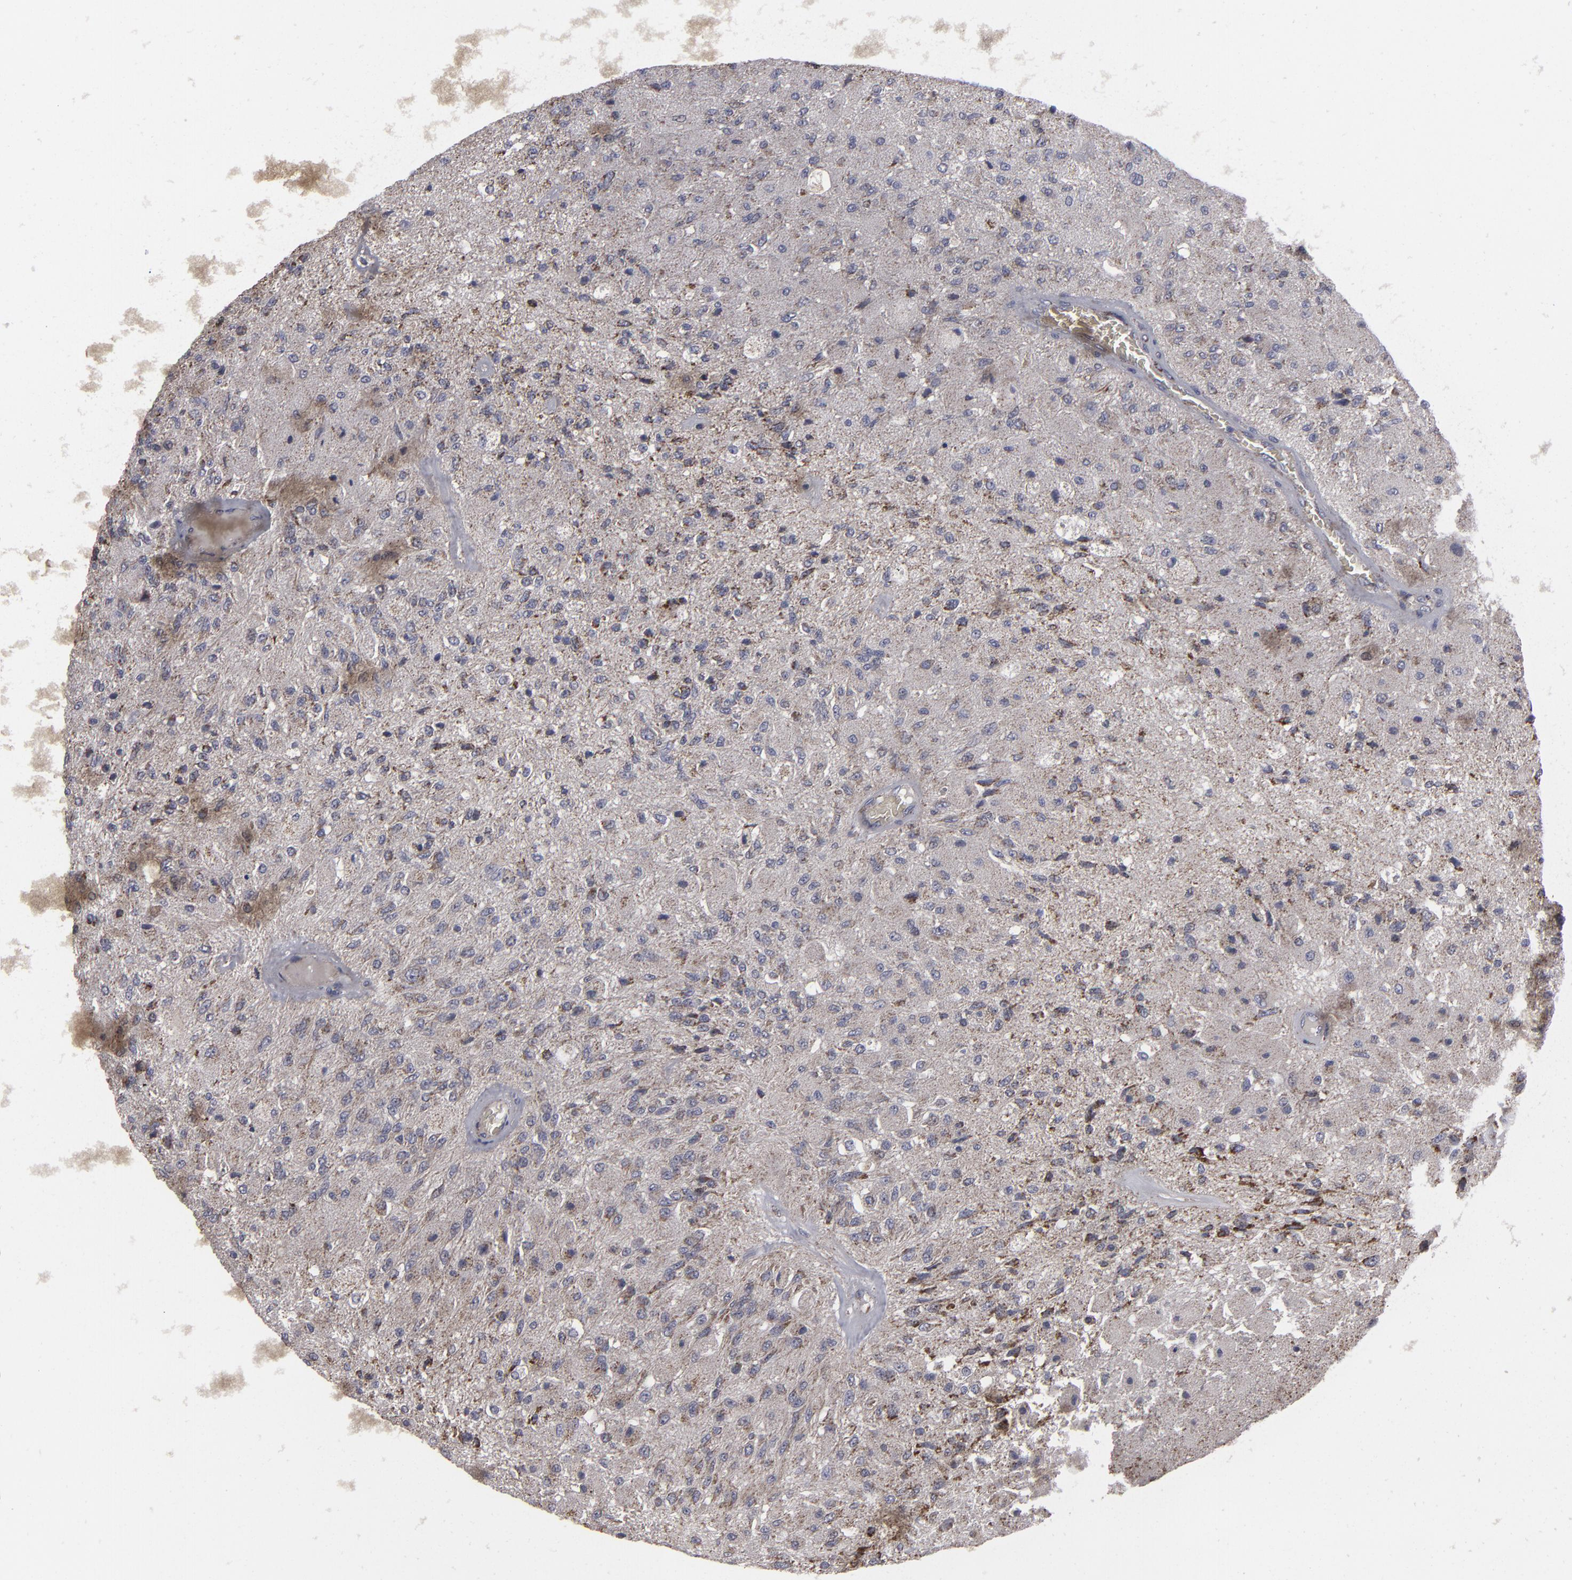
{"staining": {"intensity": "moderate", "quantity": "25%-75%", "location": "cytoplasmic/membranous"}, "tissue": "glioma", "cell_type": "Tumor cells", "image_type": "cancer", "snomed": [{"axis": "morphology", "description": "Normal tissue, NOS"}, {"axis": "morphology", "description": "Glioma, malignant, High grade"}, {"axis": "topography", "description": "Cerebral cortex"}], "caption": "Glioma was stained to show a protein in brown. There is medium levels of moderate cytoplasmic/membranous positivity in approximately 25%-75% of tumor cells.", "gene": "MYOM2", "patient": {"sex": "male", "age": 77}}